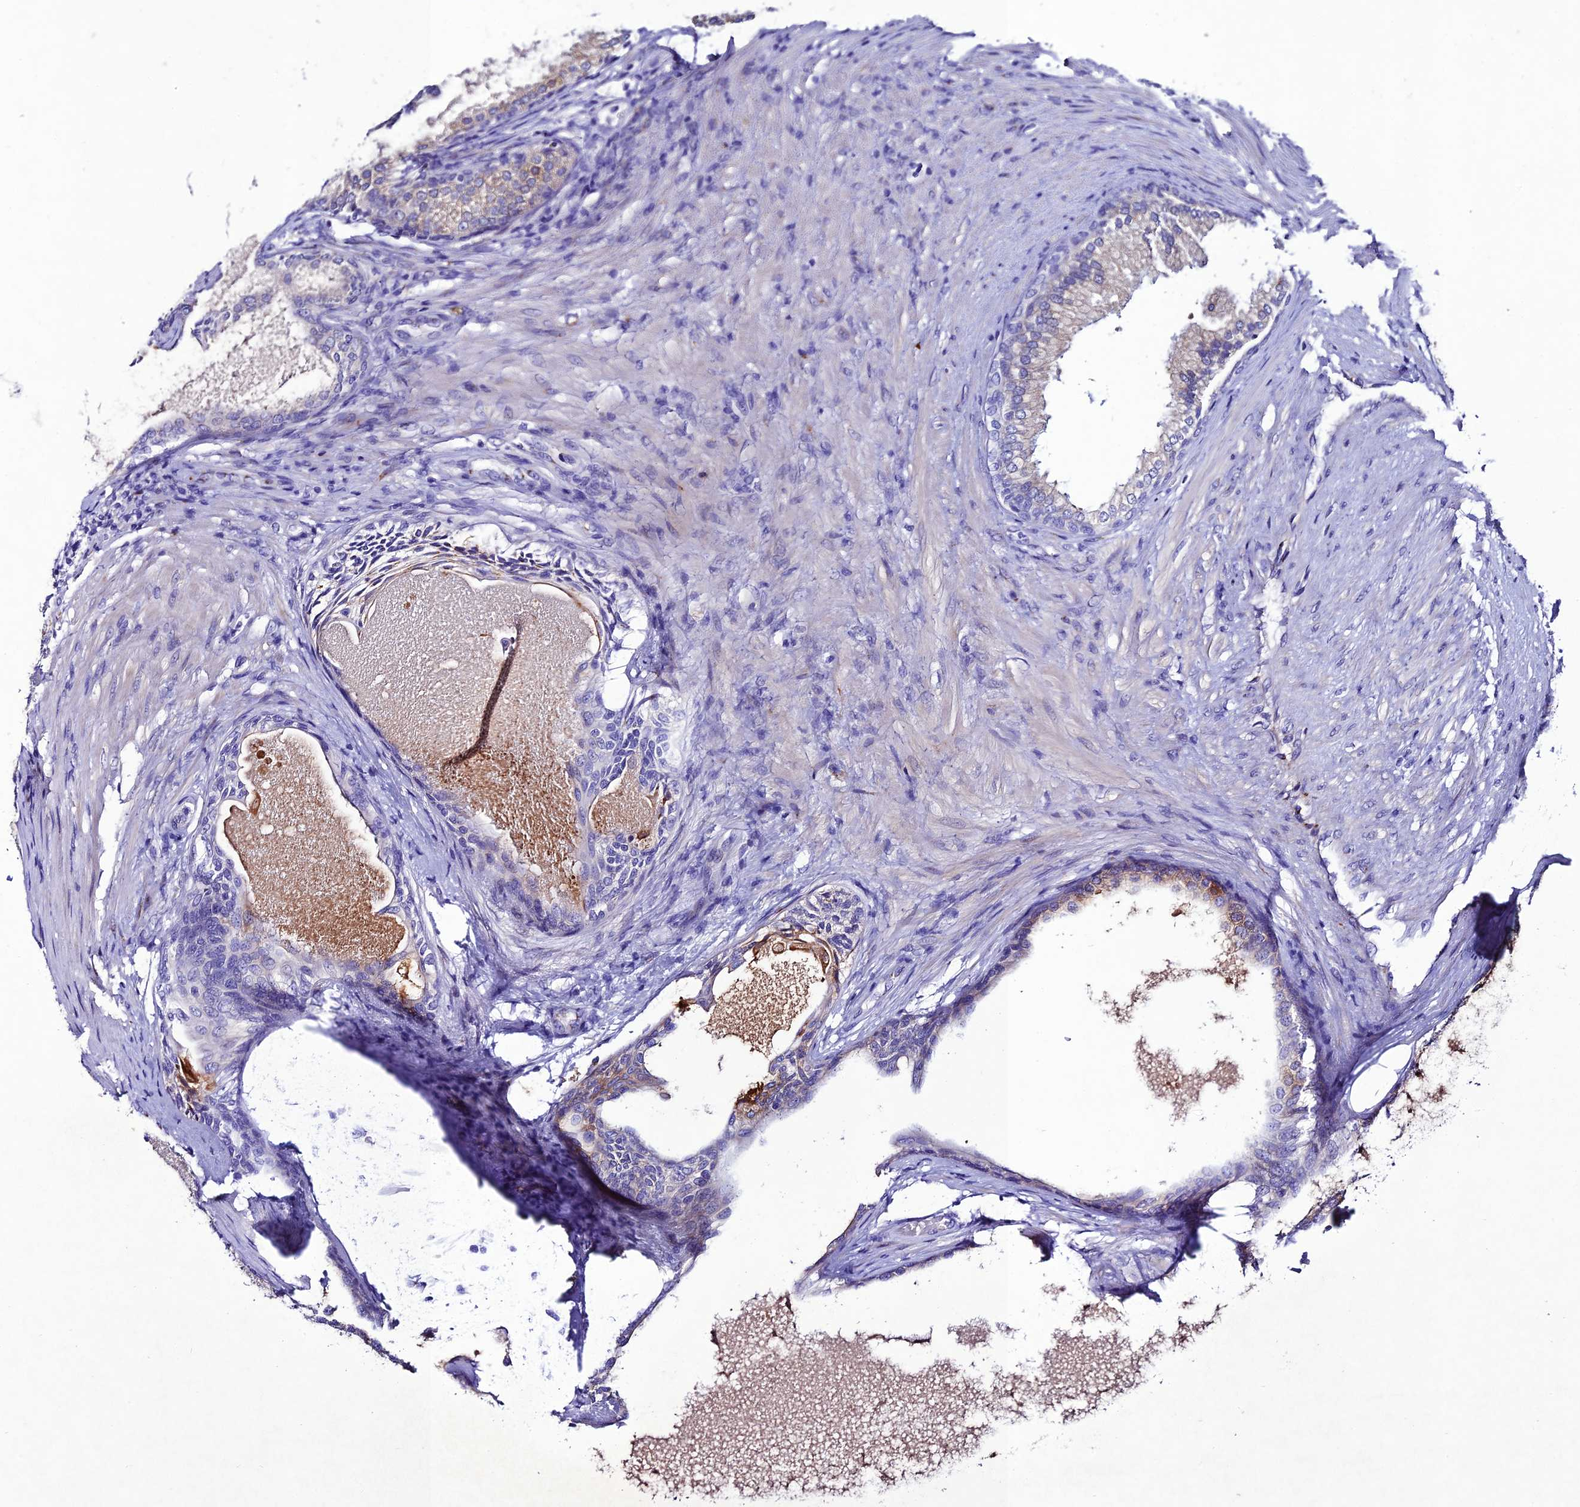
{"staining": {"intensity": "moderate", "quantity": "<25%", "location": "cytoplasmic/membranous"}, "tissue": "prostate", "cell_type": "Glandular cells", "image_type": "normal", "snomed": [{"axis": "morphology", "description": "Normal tissue, NOS"}, {"axis": "topography", "description": "Prostate"}], "caption": "Unremarkable prostate was stained to show a protein in brown. There is low levels of moderate cytoplasmic/membranous staining in approximately <25% of glandular cells.", "gene": "OR51Q1", "patient": {"sex": "male", "age": 76}}